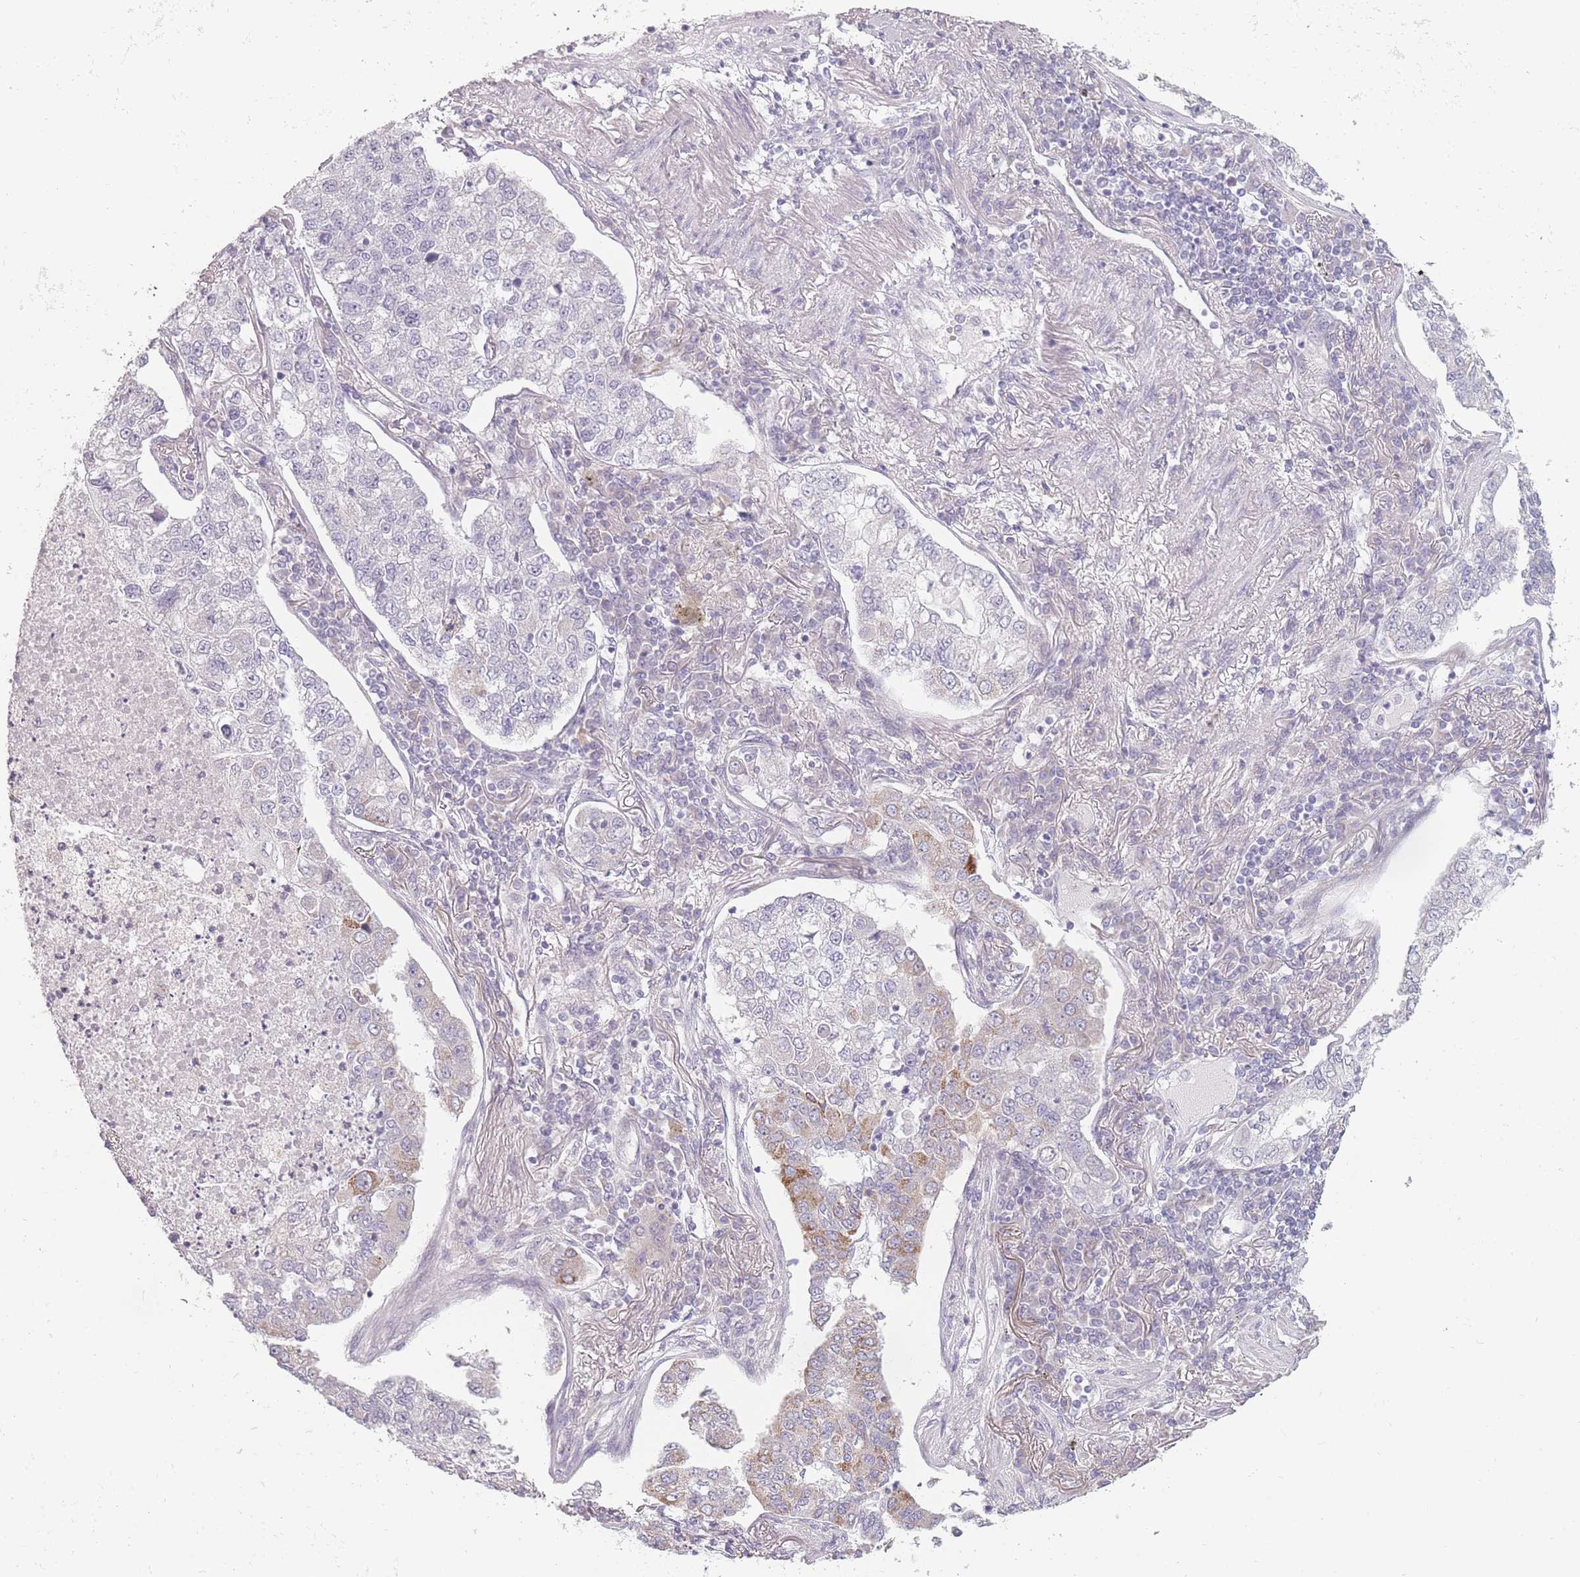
{"staining": {"intensity": "moderate", "quantity": "<25%", "location": "cytoplasmic/membranous"}, "tissue": "lung cancer", "cell_type": "Tumor cells", "image_type": "cancer", "snomed": [{"axis": "morphology", "description": "Adenocarcinoma, NOS"}, {"axis": "topography", "description": "Lung"}], "caption": "Adenocarcinoma (lung) was stained to show a protein in brown. There is low levels of moderate cytoplasmic/membranous staining in about <25% of tumor cells. The staining is performed using DAB (3,3'-diaminobenzidine) brown chromogen to label protein expression. The nuclei are counter-stained blue using hematoxylin.", "gene": "RASL10B", "patient": {"sex": "male", "age": 49}}